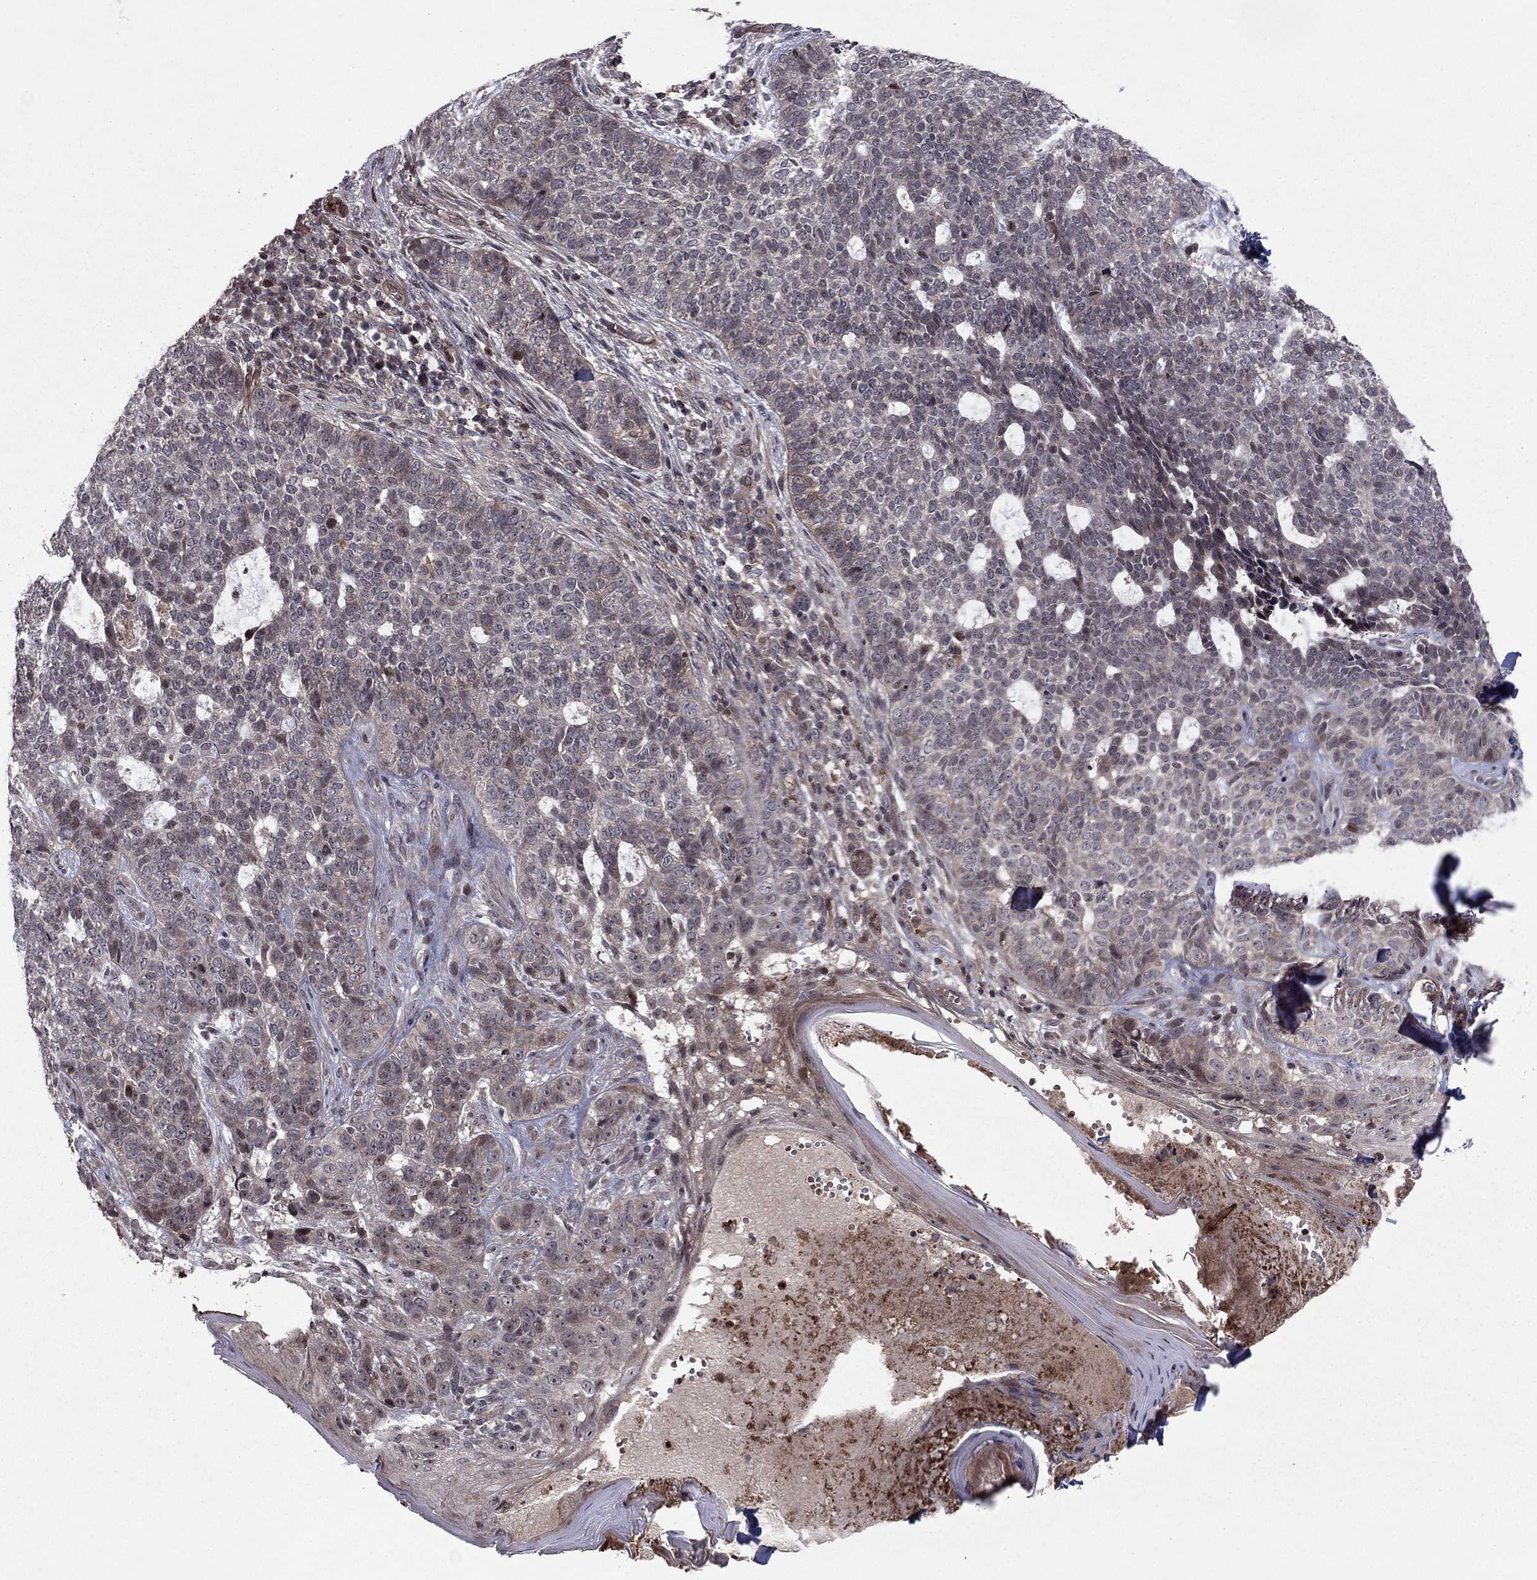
{"staining": {"intensity": "negative", "quantity": "none", "location": "none"}, "tissue": "skin cancer", "cell_type": "Tumor cells", "image_type": "cancer", "snomed": [{"axis": "morphology", "description": "Basal cell carcinoma"}, {"axis": "topography", "description": "Skin"}], "caption": "Tumor cells show no significant protein expression in basal cell carcinoma (skin). The staining is performed using DAB (3,3'-diaminobenzidine) brown chromogen with nuclei counter-stained in using hematoxylin.", "gene": "SORBS1", "patient": {"sex": "female", "age": 69}}